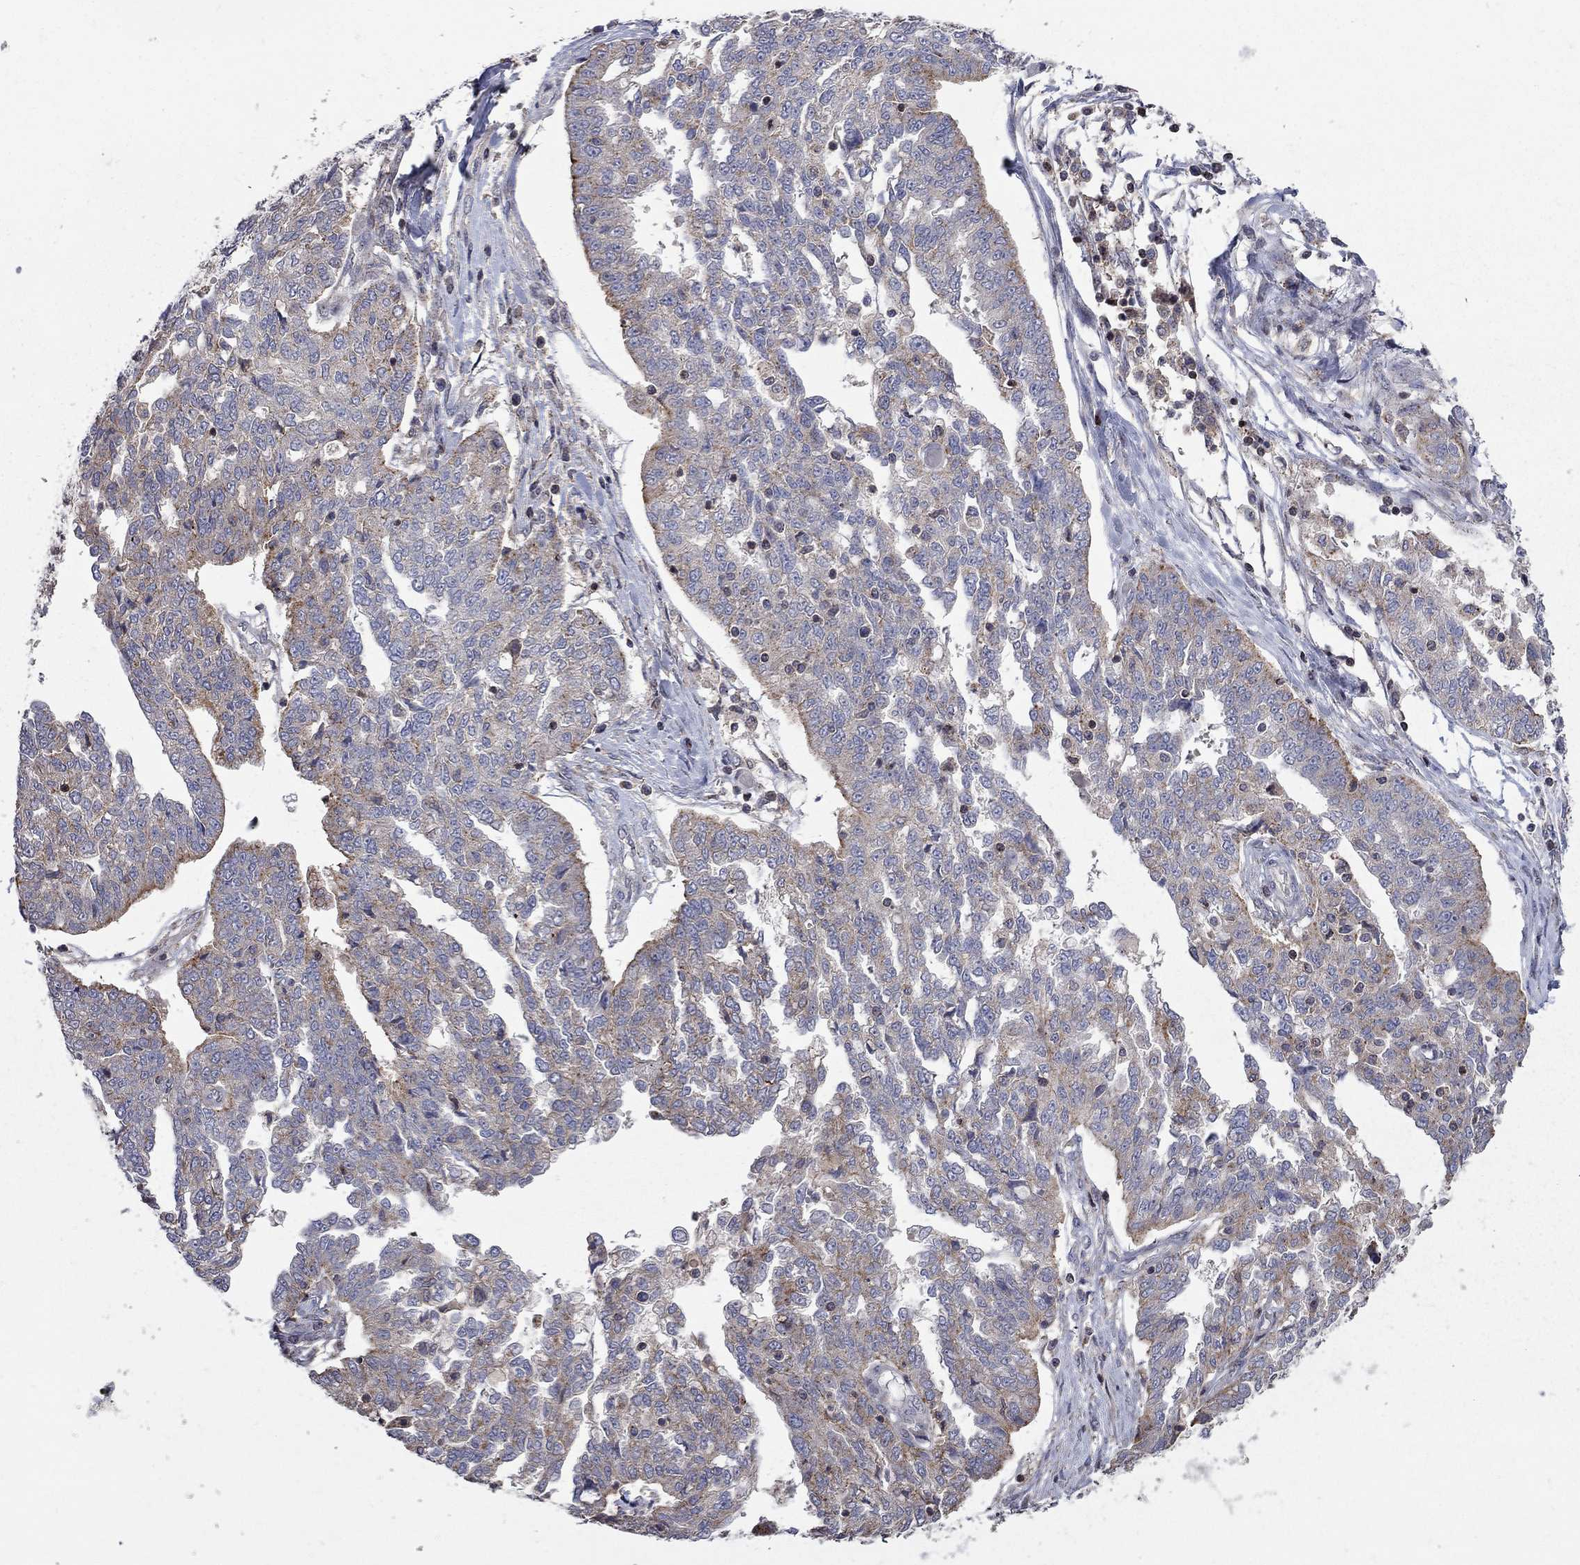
{"staining": {"intensity": "moderate", "quantity": "<25%", "location": "cytoplasmic/membranous"}, "tissue": "ovarian cancer", "cell_type": "Tumor cells", "image_type": "cancer", "snomed": [{"axis": "morphology", "description": "Cystadenocarcinoma, serous, NOS"}, {"axis": "topography", "description": "Ovary"}], "caption": "Ovarian serous cystadenocarcinoma was stained to show a protein in brown. There is low levels of moderate cytoplasmic/membranous positivity in approximately <25% of tumor cells. Nuclei are stained in blue.", "gene": "ERN2", "patient": {"sex": "female", "age": 67}}